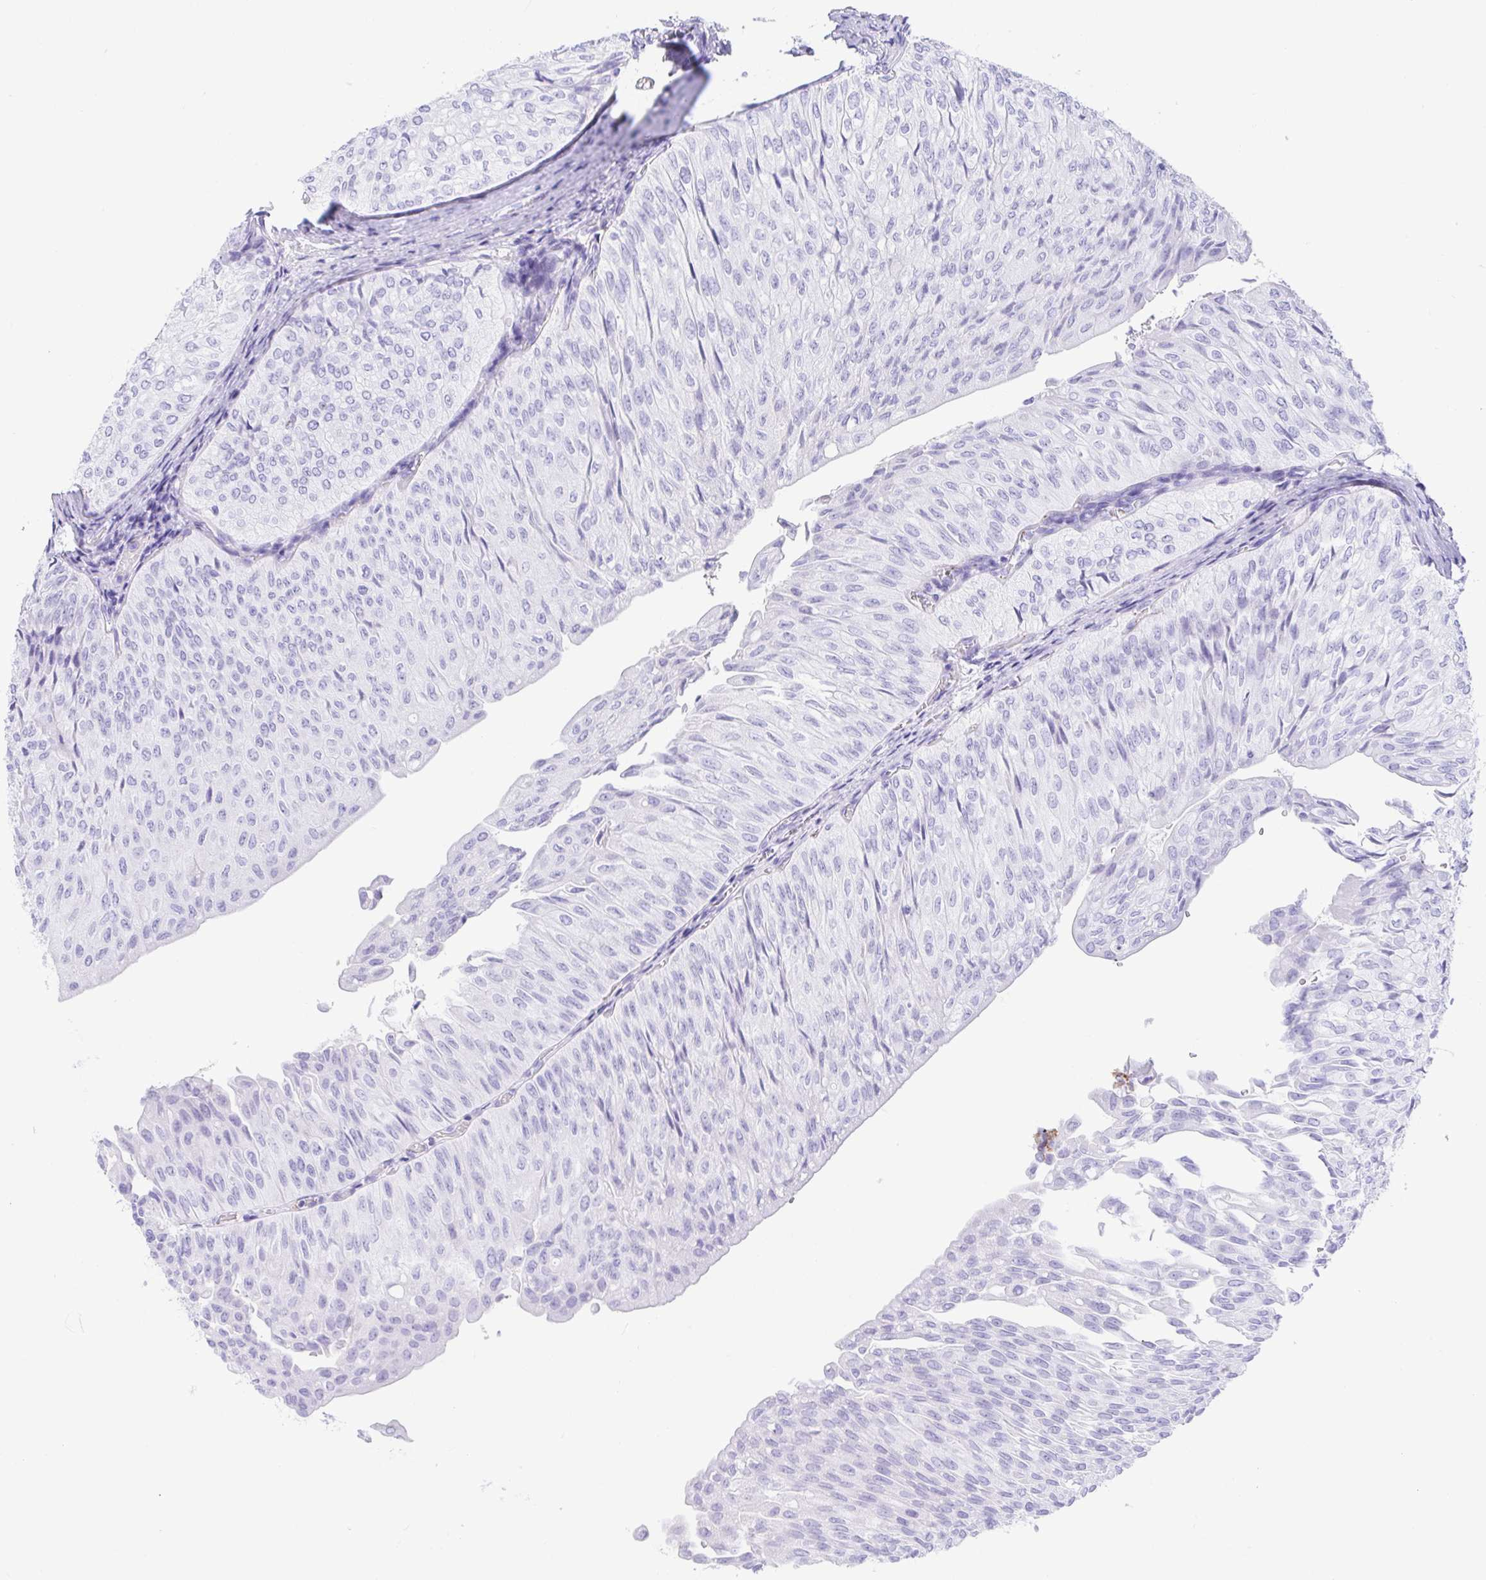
{"staining": {"intensity": "negative", "quantity": "none", "location": "none"}, "tissue": "urothelial cancer", "cell_type": "Tumor cells", "image_type": "cancer", "snomed": [{"axis": "morphology", "description": "Urothelial carcinoma, NOS"}, {"axis": "topography", "description": "Urinary bladder"}], "caption": "This is an immunohistochemistry photomicrograph of transitional cell carcinoma. There is no expression in tumor cells.", "gene": "GKN1", "patient": {"sex": "male", "age": 62}}